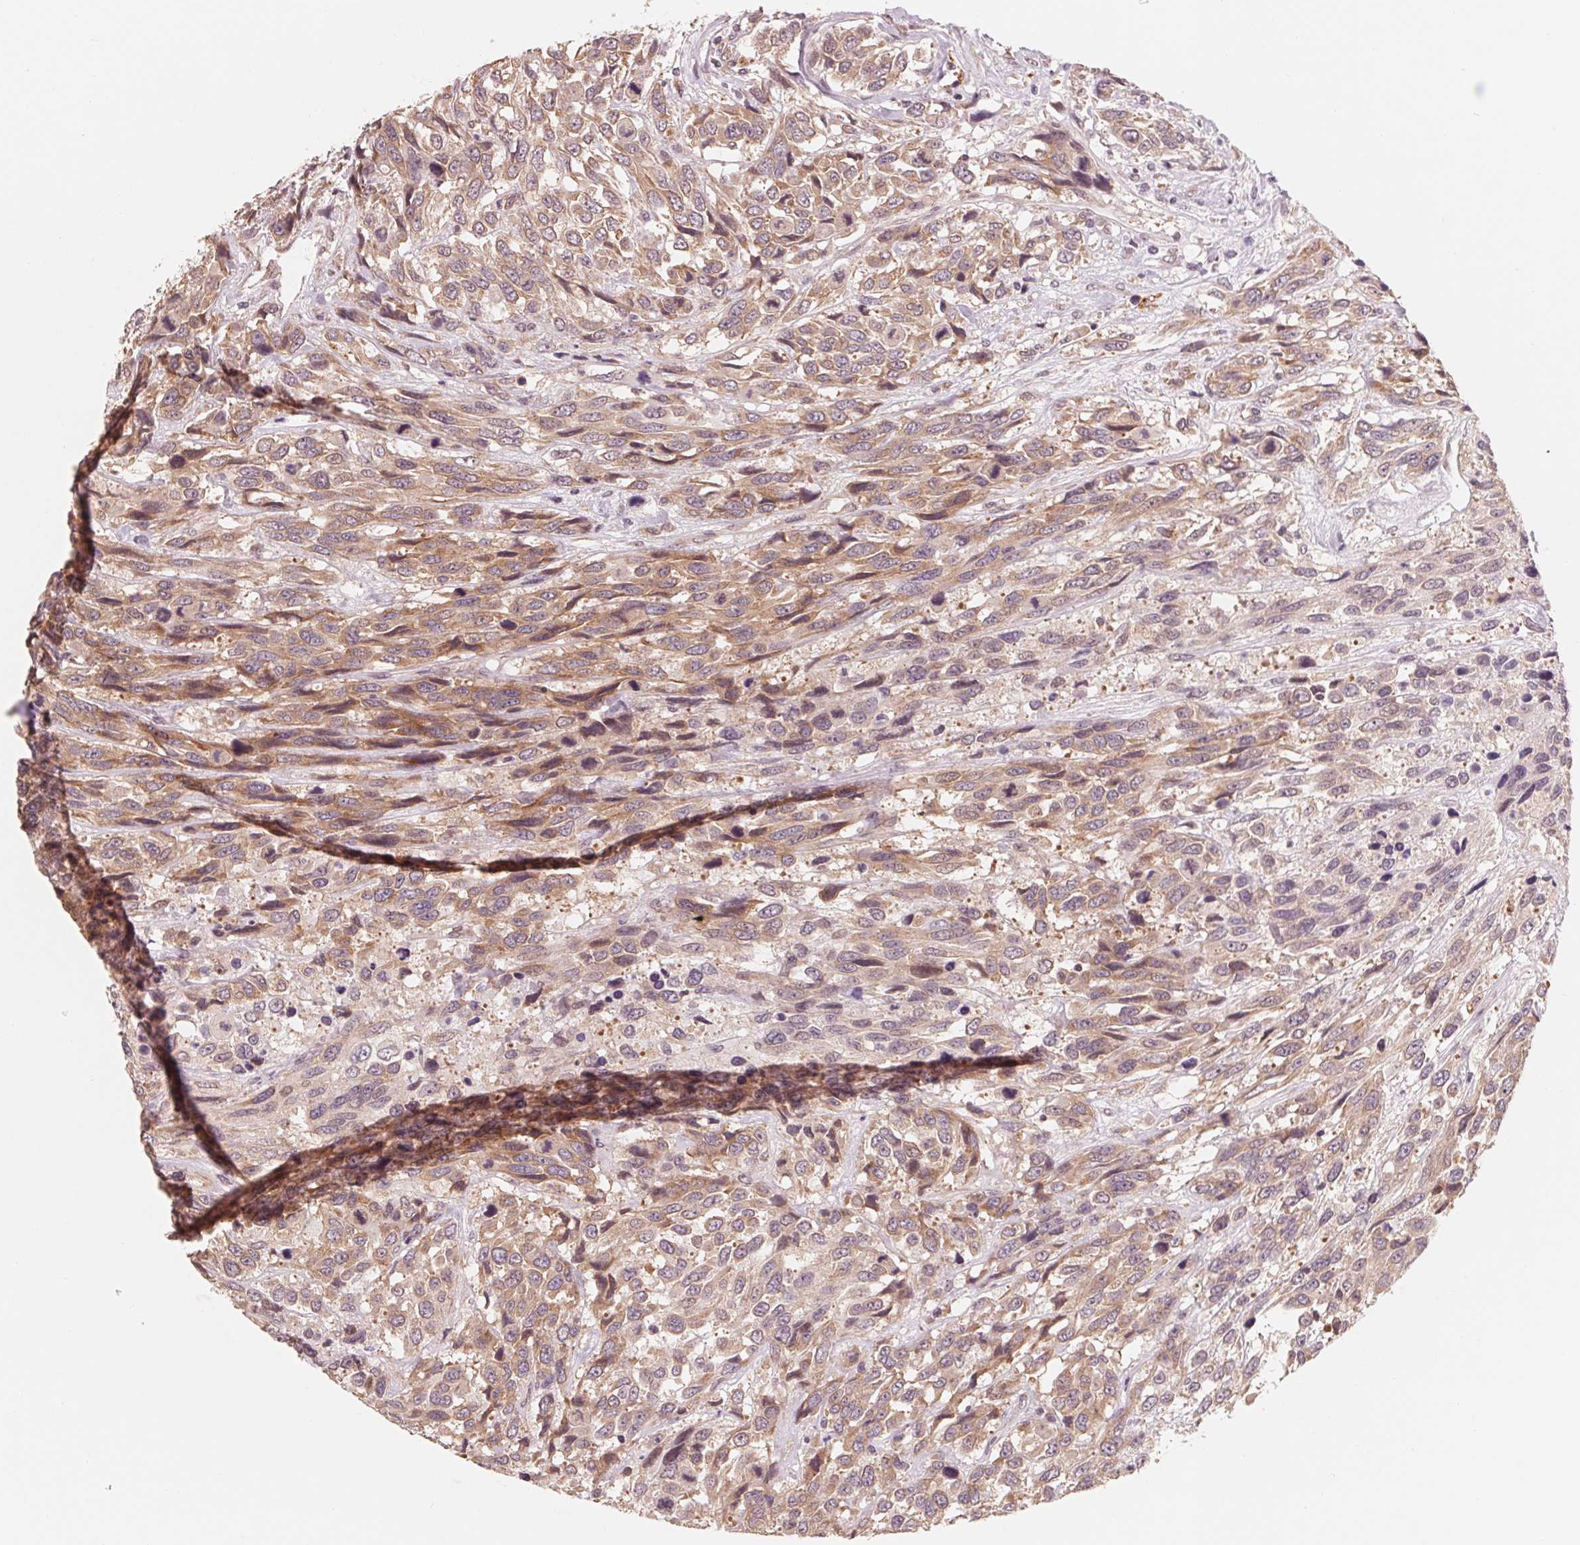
{"staining": {"intensity": "moderate", "quantity": ">75%", "location": "cytoplasmic/membranous"}, "tissue": "urothelial cancer", "cell_type": "Tumor cells", "image_type": "cancer", "snomed": [{"axis": "morphology", "description": "Urothelial carcinoma, High grade"}, {"axis": "topography", "description": "Urinary bladder"}], "caption": "High-grade urothelial carcinoma was stained to show a protein in brown. There is medium levels of moderate cytoplasmic/membranous staining in about >75% of tumor cells.", "gene": "GIGYF2", "patient": {"sex": "female", "age": 70}}